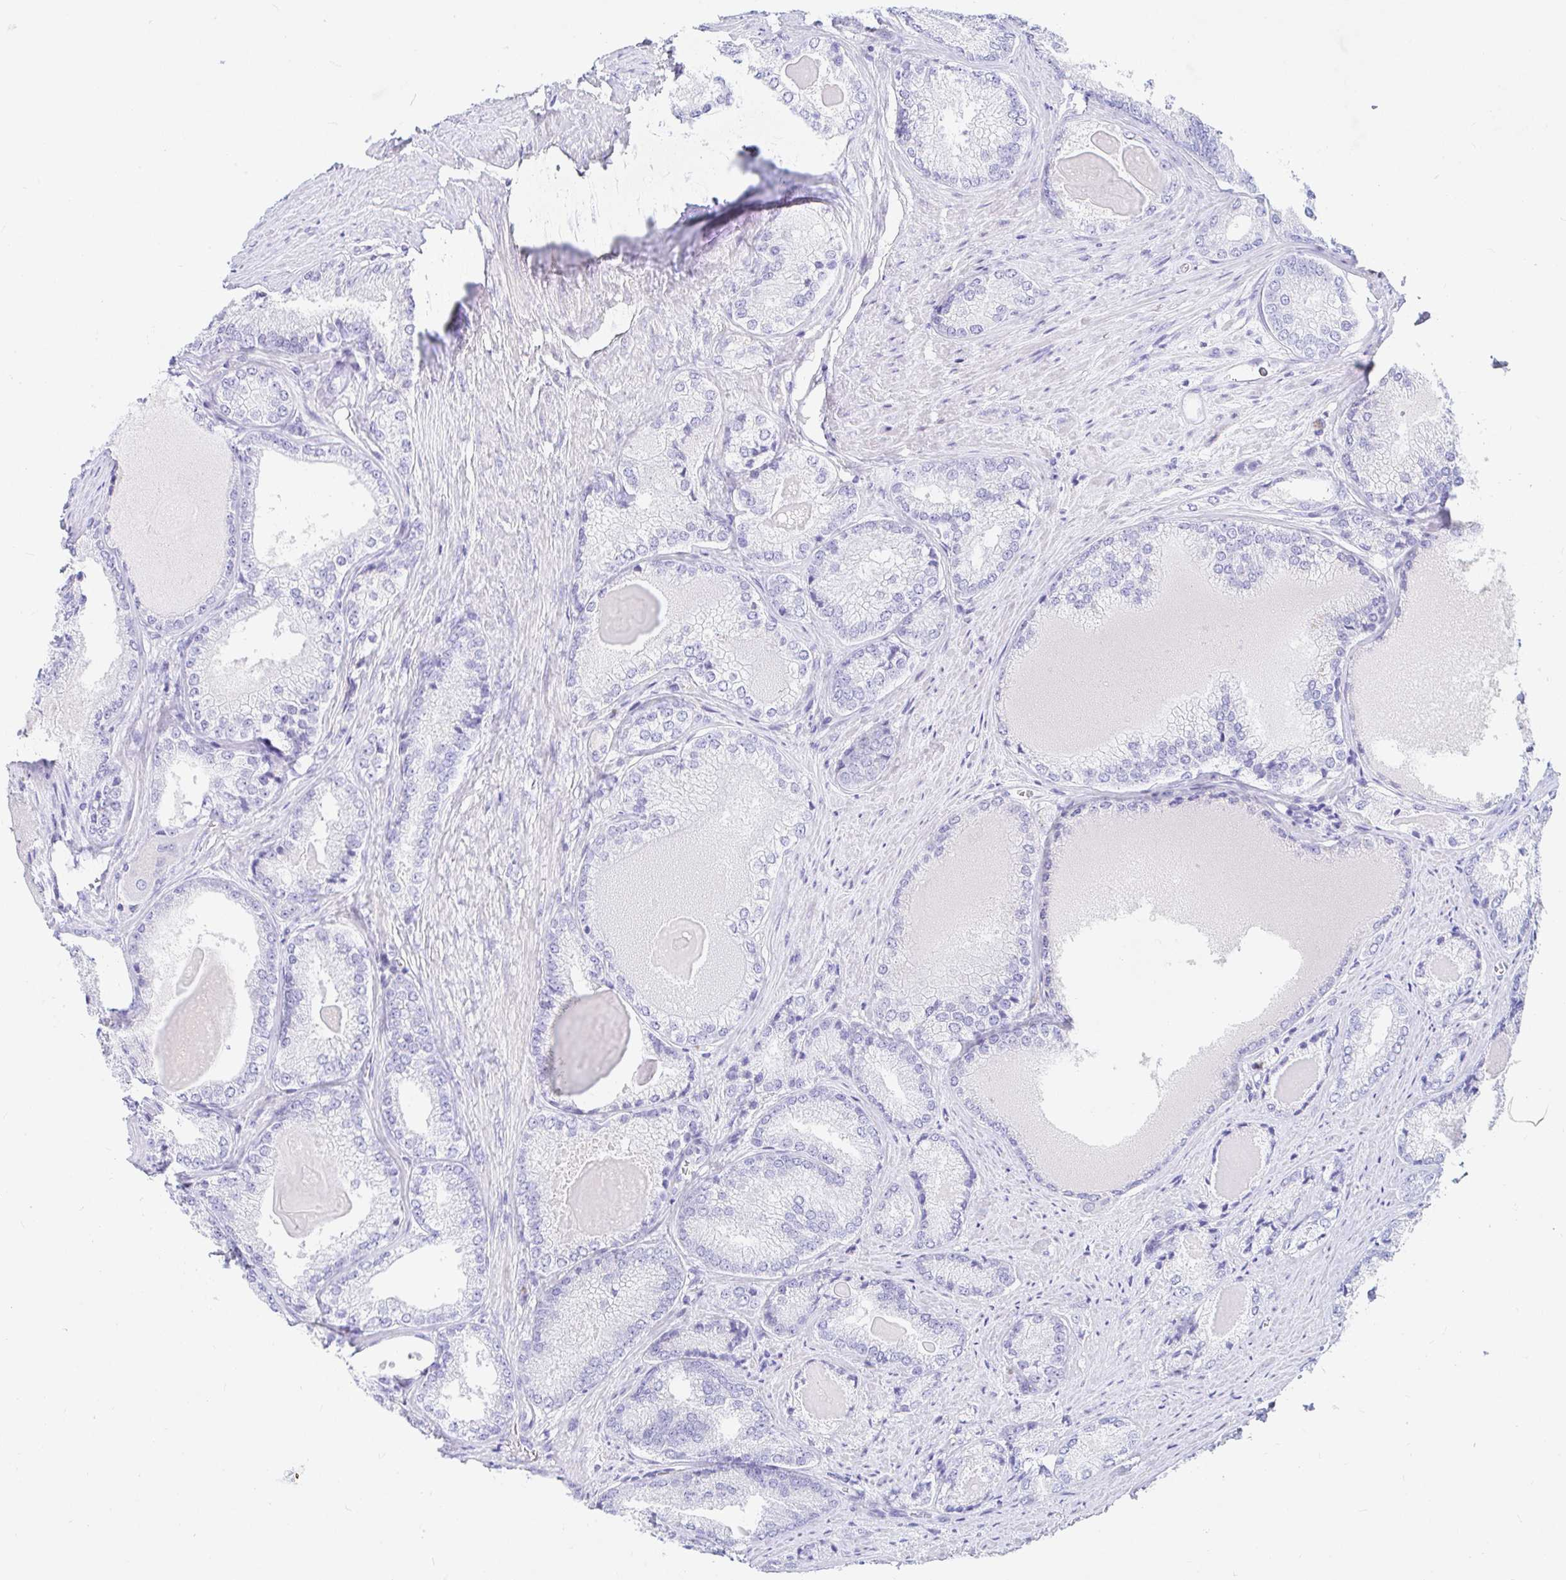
{"staining": {"intensity": "negative", "quantity": "none", "location": "none"}, "tissue": "prostate cancer", "cell_type": "Tumor cells", "image_type": "cancer", "snomed": [{"axis": "morphology", "description": "Adenocarcinoma, NOS"}, {"axis": "morphology", "description": "Adenocarcinoma, Low grade"}, {"axis": "topography", "description": "Prostate"}], "caption": "Prostate adenocarcinoma stained for a protein using immunohistochemistry displays no staining tumor cells.", "gene": "NR2E1", "patient": {"sex": "male", "age": 68}}